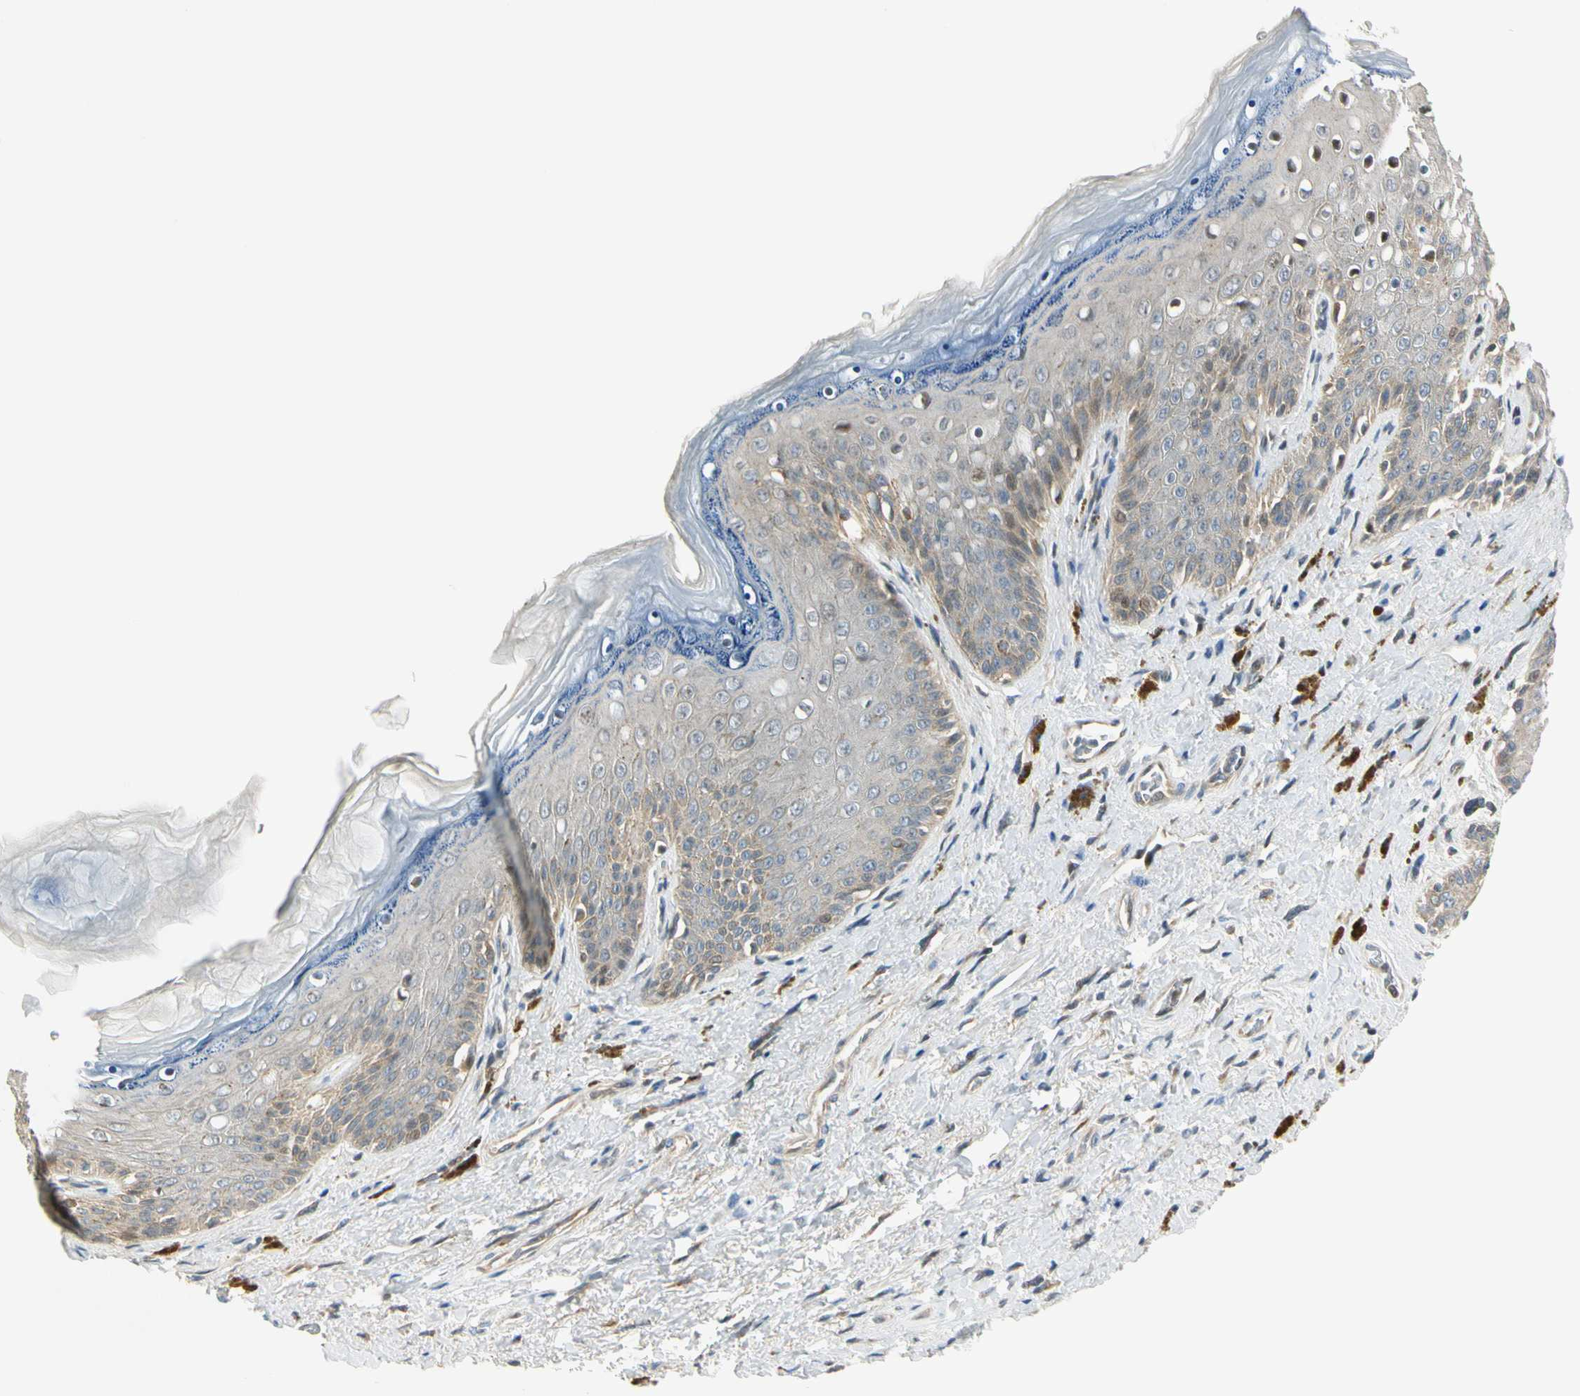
{"staining": {"intensity": "weak", "quantity": "<25%", "location": "cytoplasmic/membranous,nuclear"}, "tissue": "skin", "cell_type": "Epidermal cells", "image_type": "normal", "snomed": [{"axis": "morphology", "description": "Normal tissue, NOS"}, {"axis": "topography", "description": "Anal"}], "caption": "This is a photomicrograph of immunohistochemistry staining of benign skin, which shows no positivity in epidermal cells.", "gene": "NPDC1", "patient": {"sex": "female", "age": 46}}